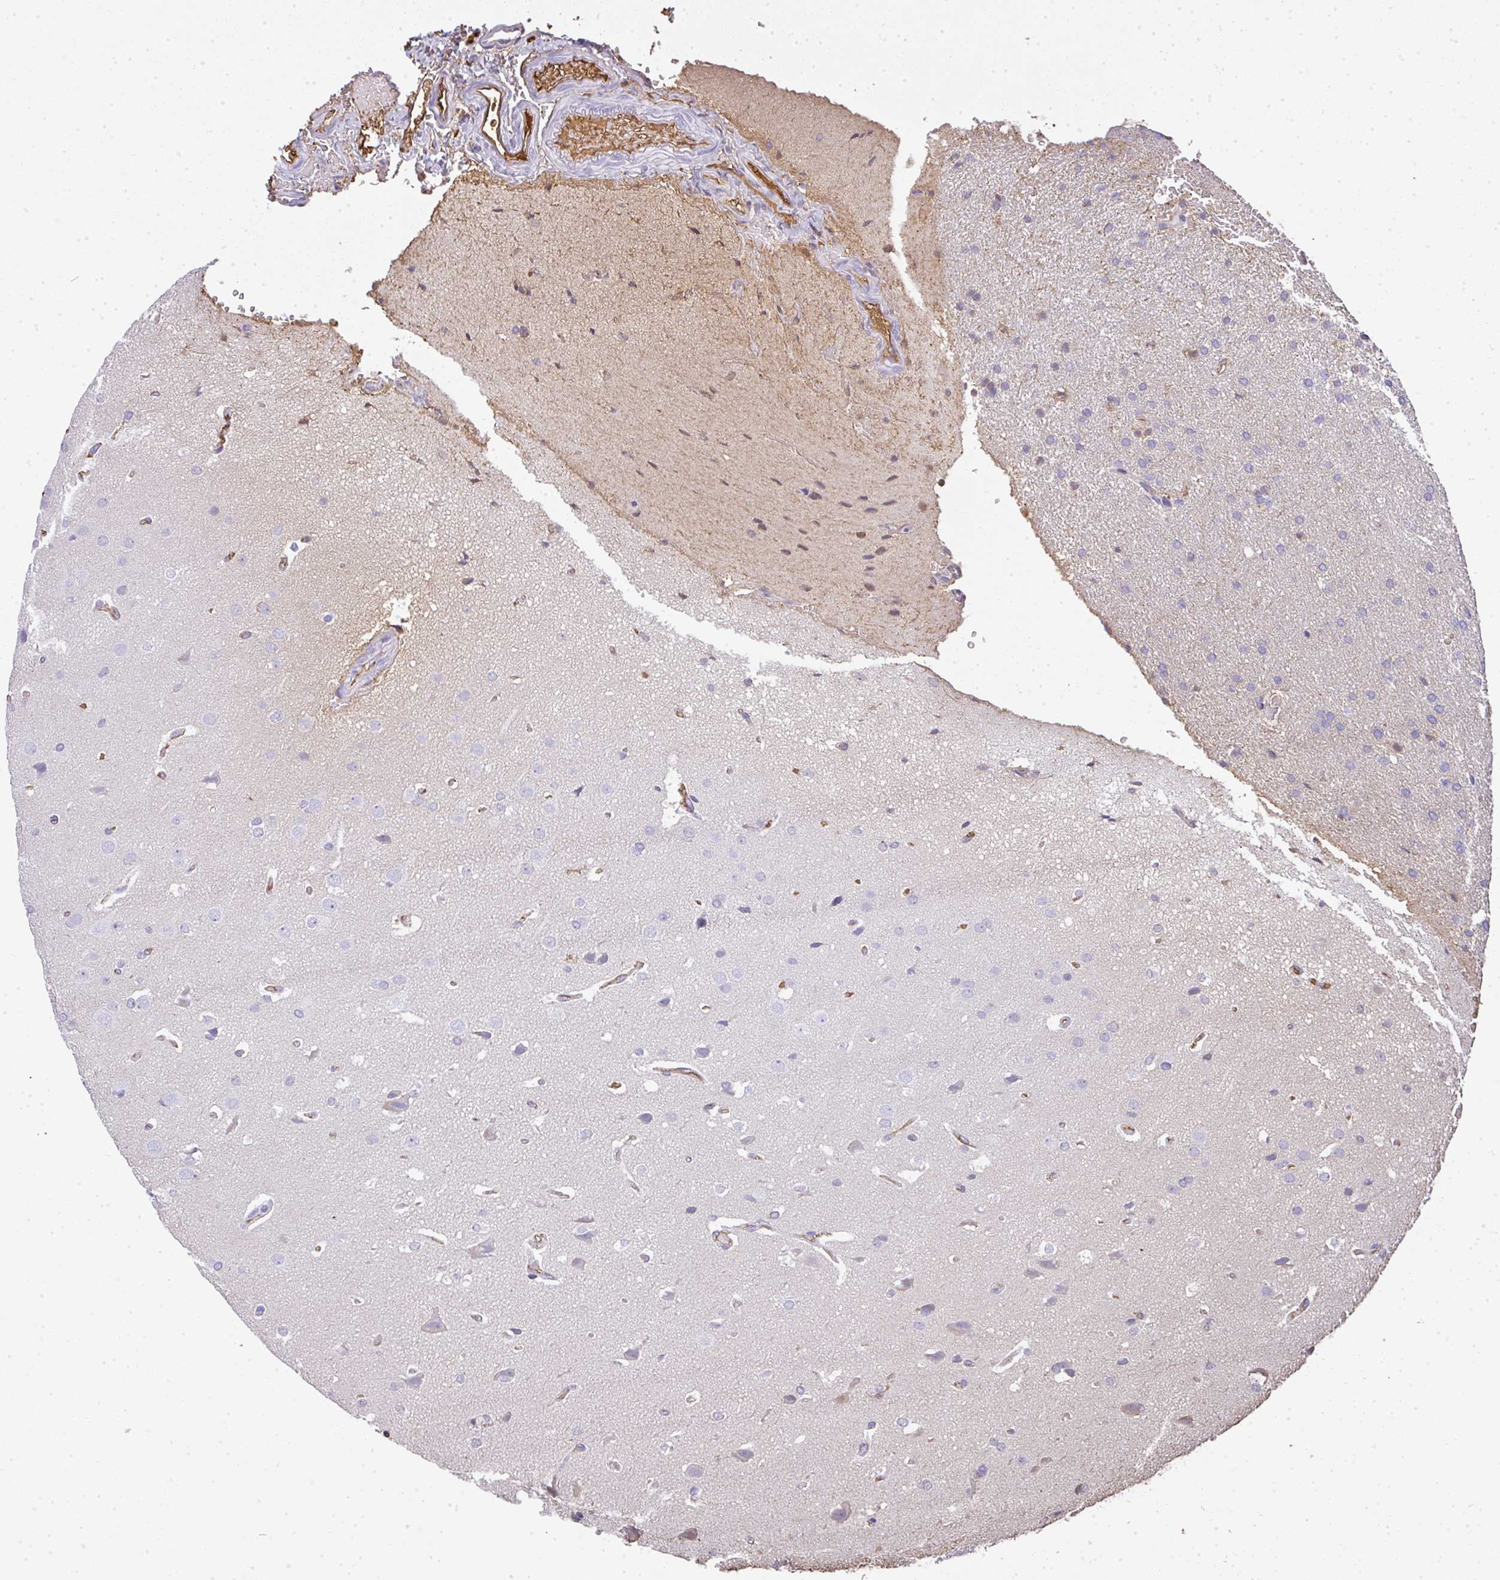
{"staining": {"intensity": "negative", "quantity": "none", "location": "none"}, "tissue": "glioma", "cell_type": "Tumor cells", "image_type": "cancer", "snomed": [{"axis": "morphology", "description": "Glioma, malignant, Low grade"}, {"axis": "topography", "description": "Brain"}], "caption": "A histopathology image of human malignant glioma (low-grade) is negative for staining in tumor cells.", "gene": "SMYD5", "patient": {"sex": "female", "age": 33}}